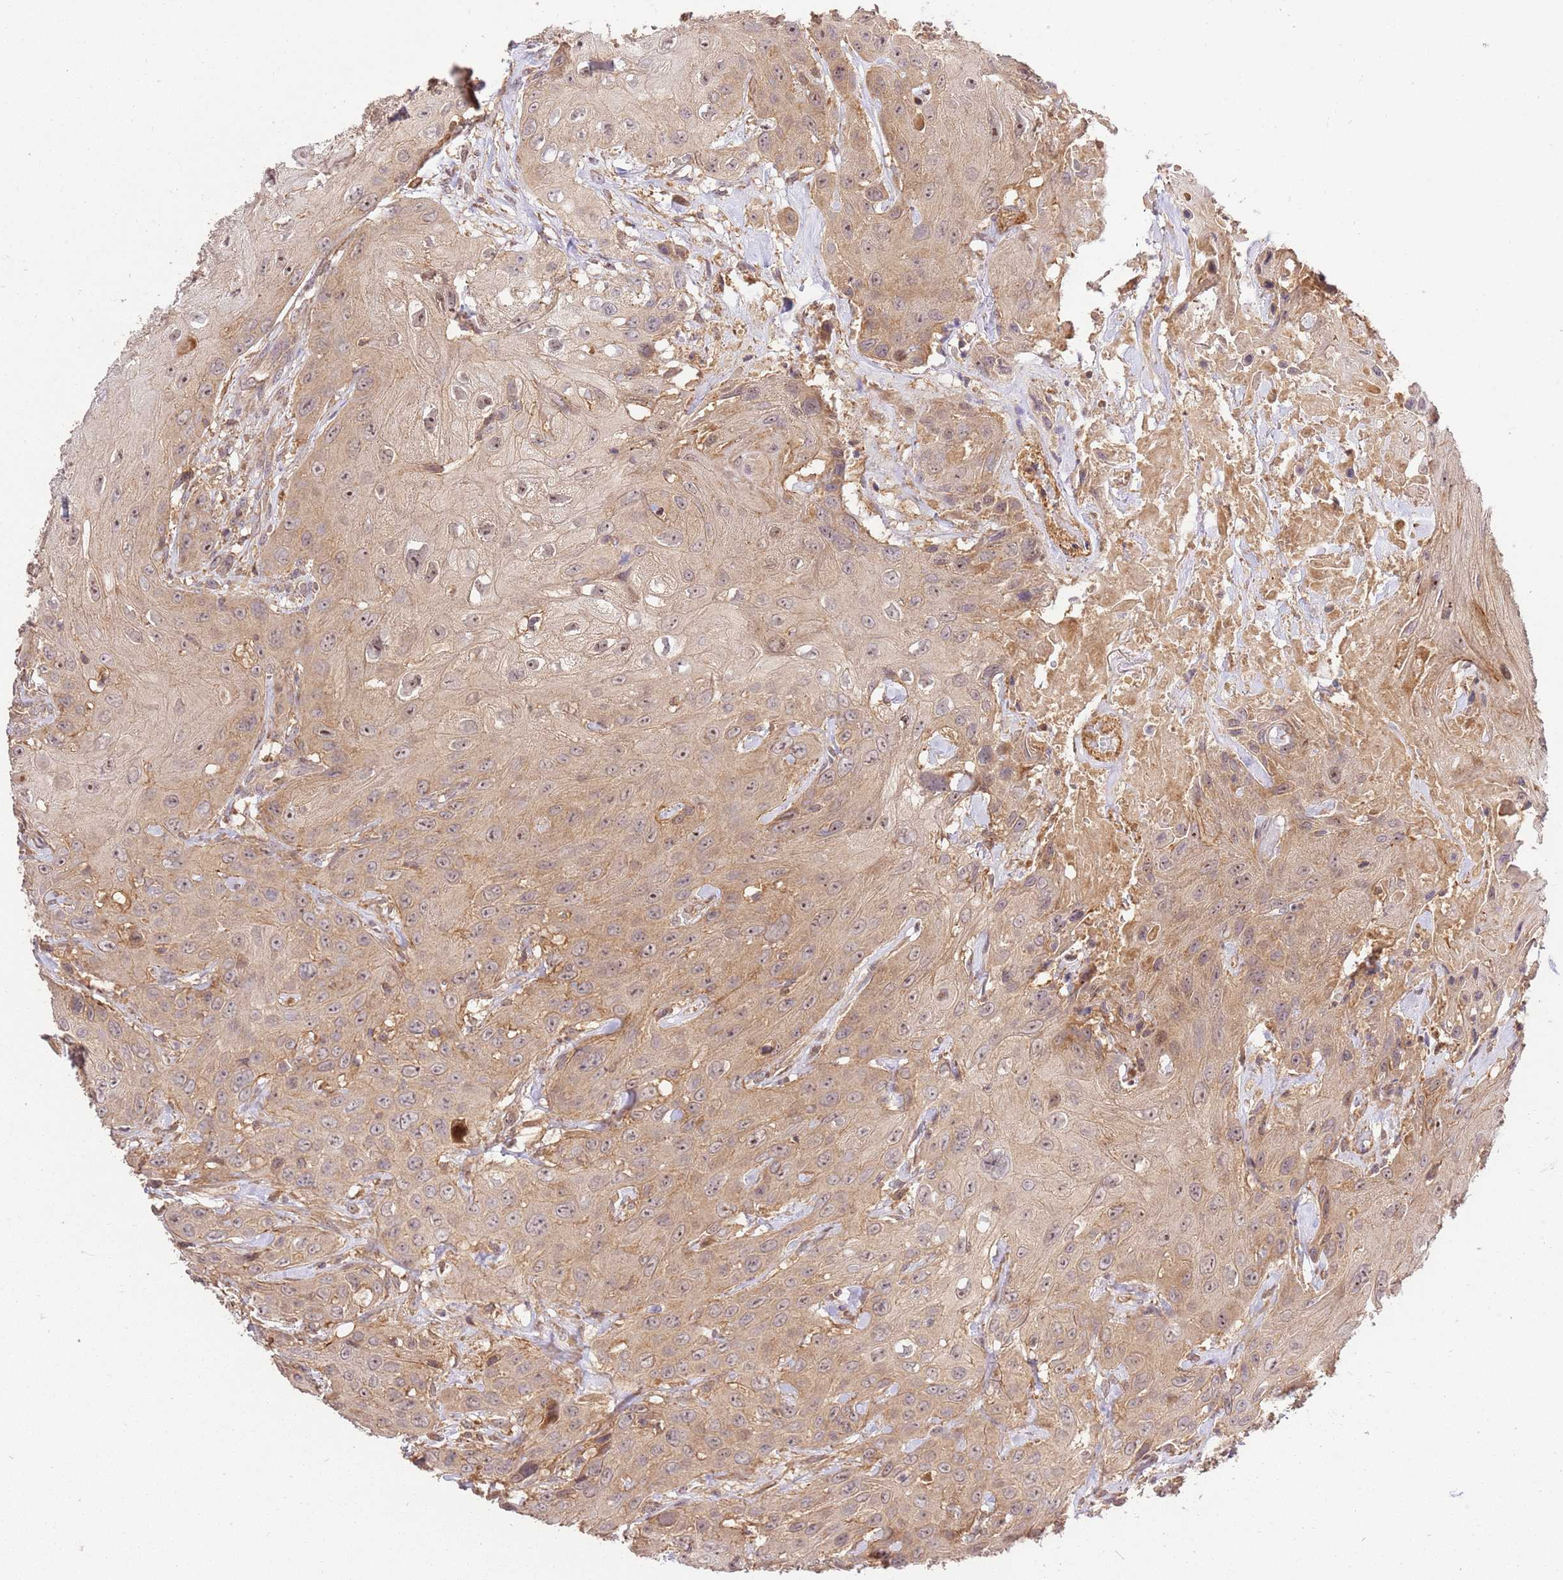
{"staining": {"intensity": "weak", "quantity": "25%-75%", "location": "cytoplasmic/membranous"}, "tissue": "head and neck cancer", "cell_type": "Tumor cells", "image_type": "cancer", "snomed": [{"axis": "morphology", "description": "Squamous cell carcinoma, NOS"}, {"axis": "topography", "description": "Head-Neck"}], "caption": "Protein expression analysis of head and neck squamous cell carcinoma shows weak cytoplasmic/membranous positivity in about 25%-75% of tumor cells. (brown staining indicates protein expression, while blue staining denotes nuclei).", "gene": "GAREM1", "patient": {"sex": "male", "age": 81}}